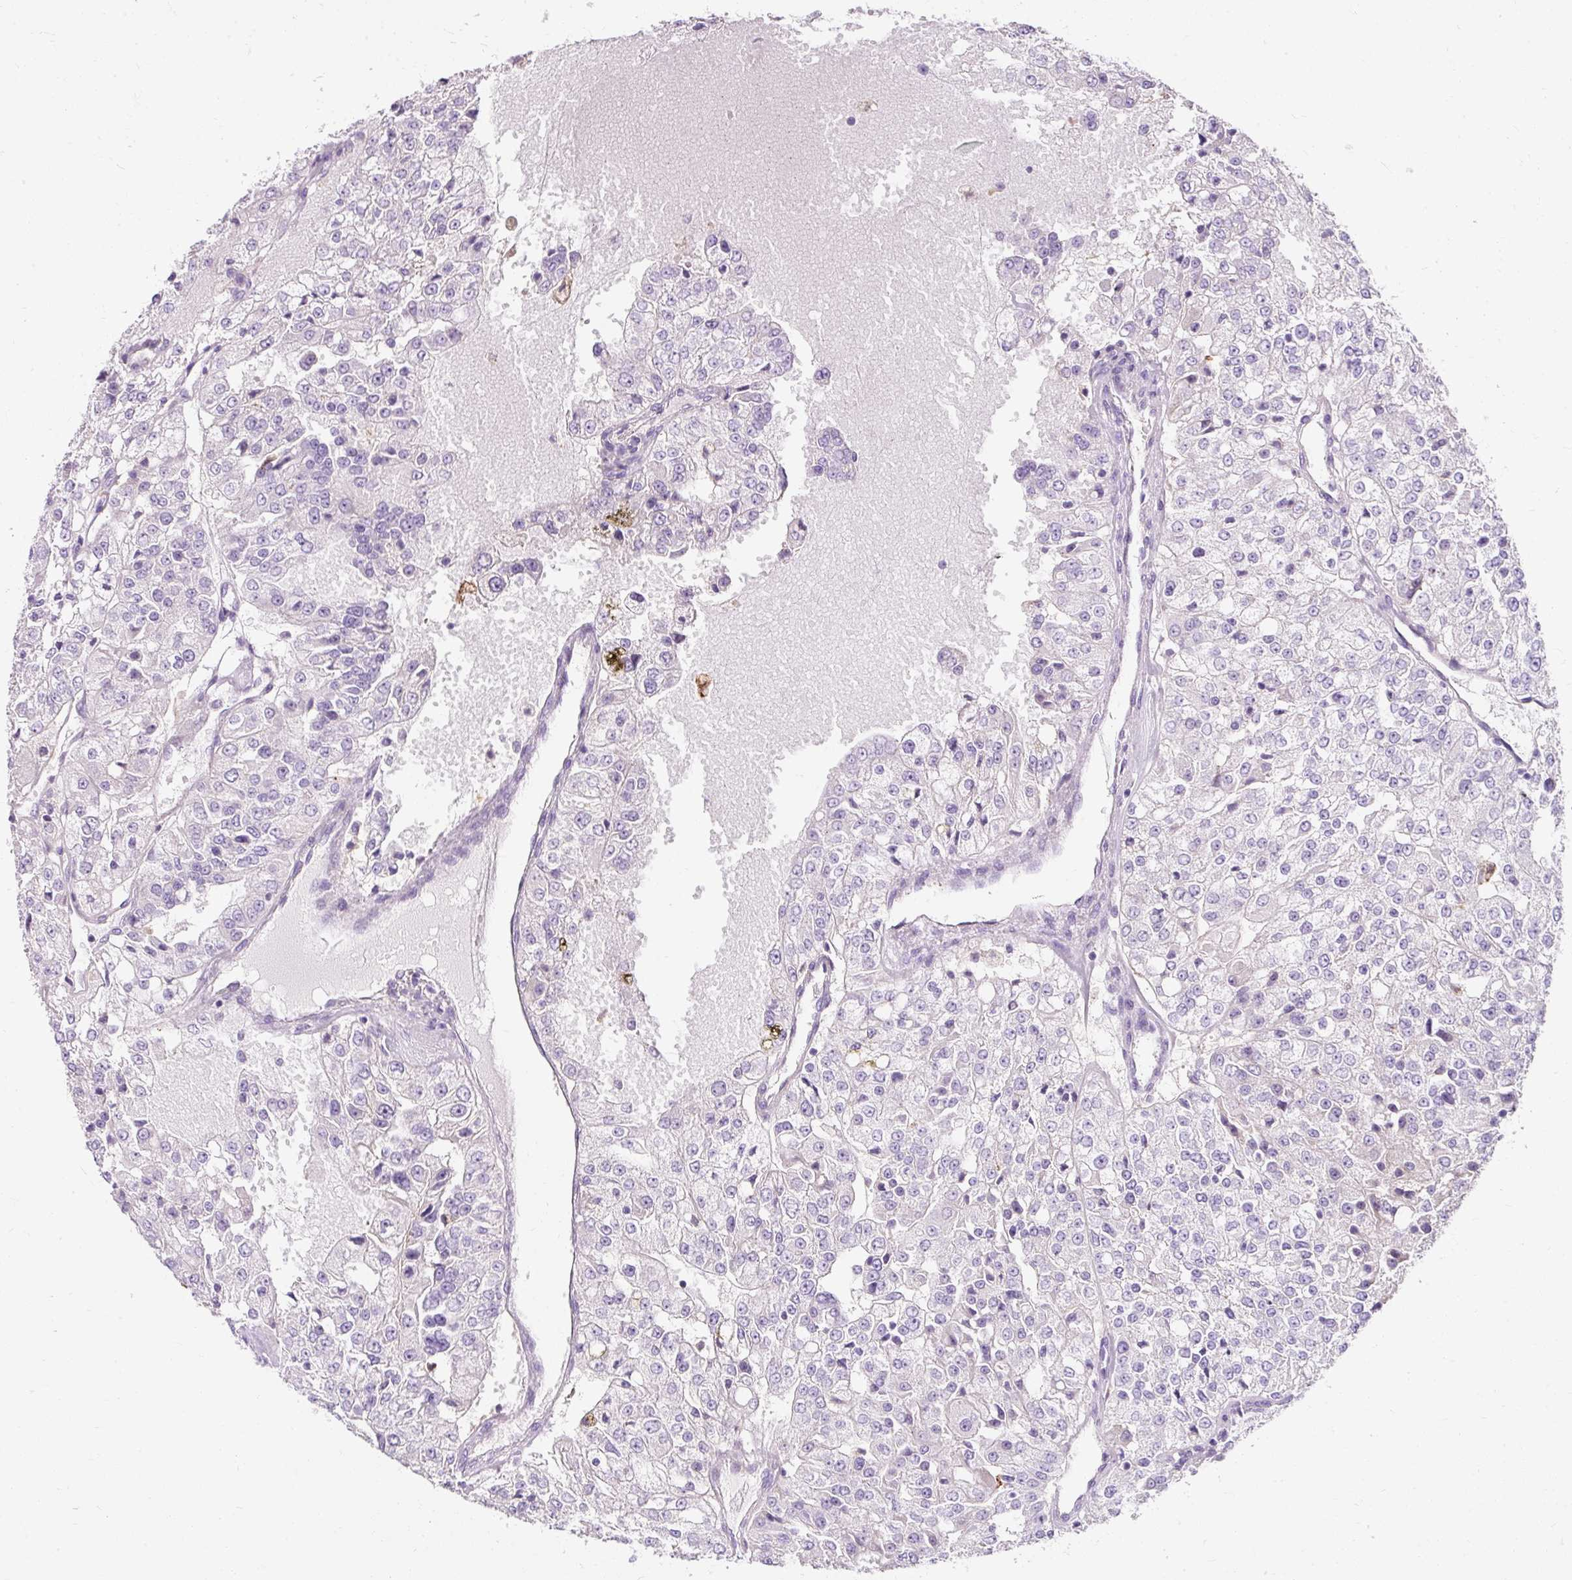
{"staining": {"intensity": "negative", "quantity": "none", "location": "none"}, "tissue": "renal cancer", "cell_type": "Tumor cells", "image_type": "cancer", "snomed": [{"axis": "morphology", "description": "Adenocarcinoma, NOS"}, {"axis": "topography", "description": "Kidney"}], "caption": "Protein analysis of renal adenocarcinoma demonstrates no significant staining in tumor cells.", "gene": "CLDN25", "patient": {"sex": "female", "age": 63}}